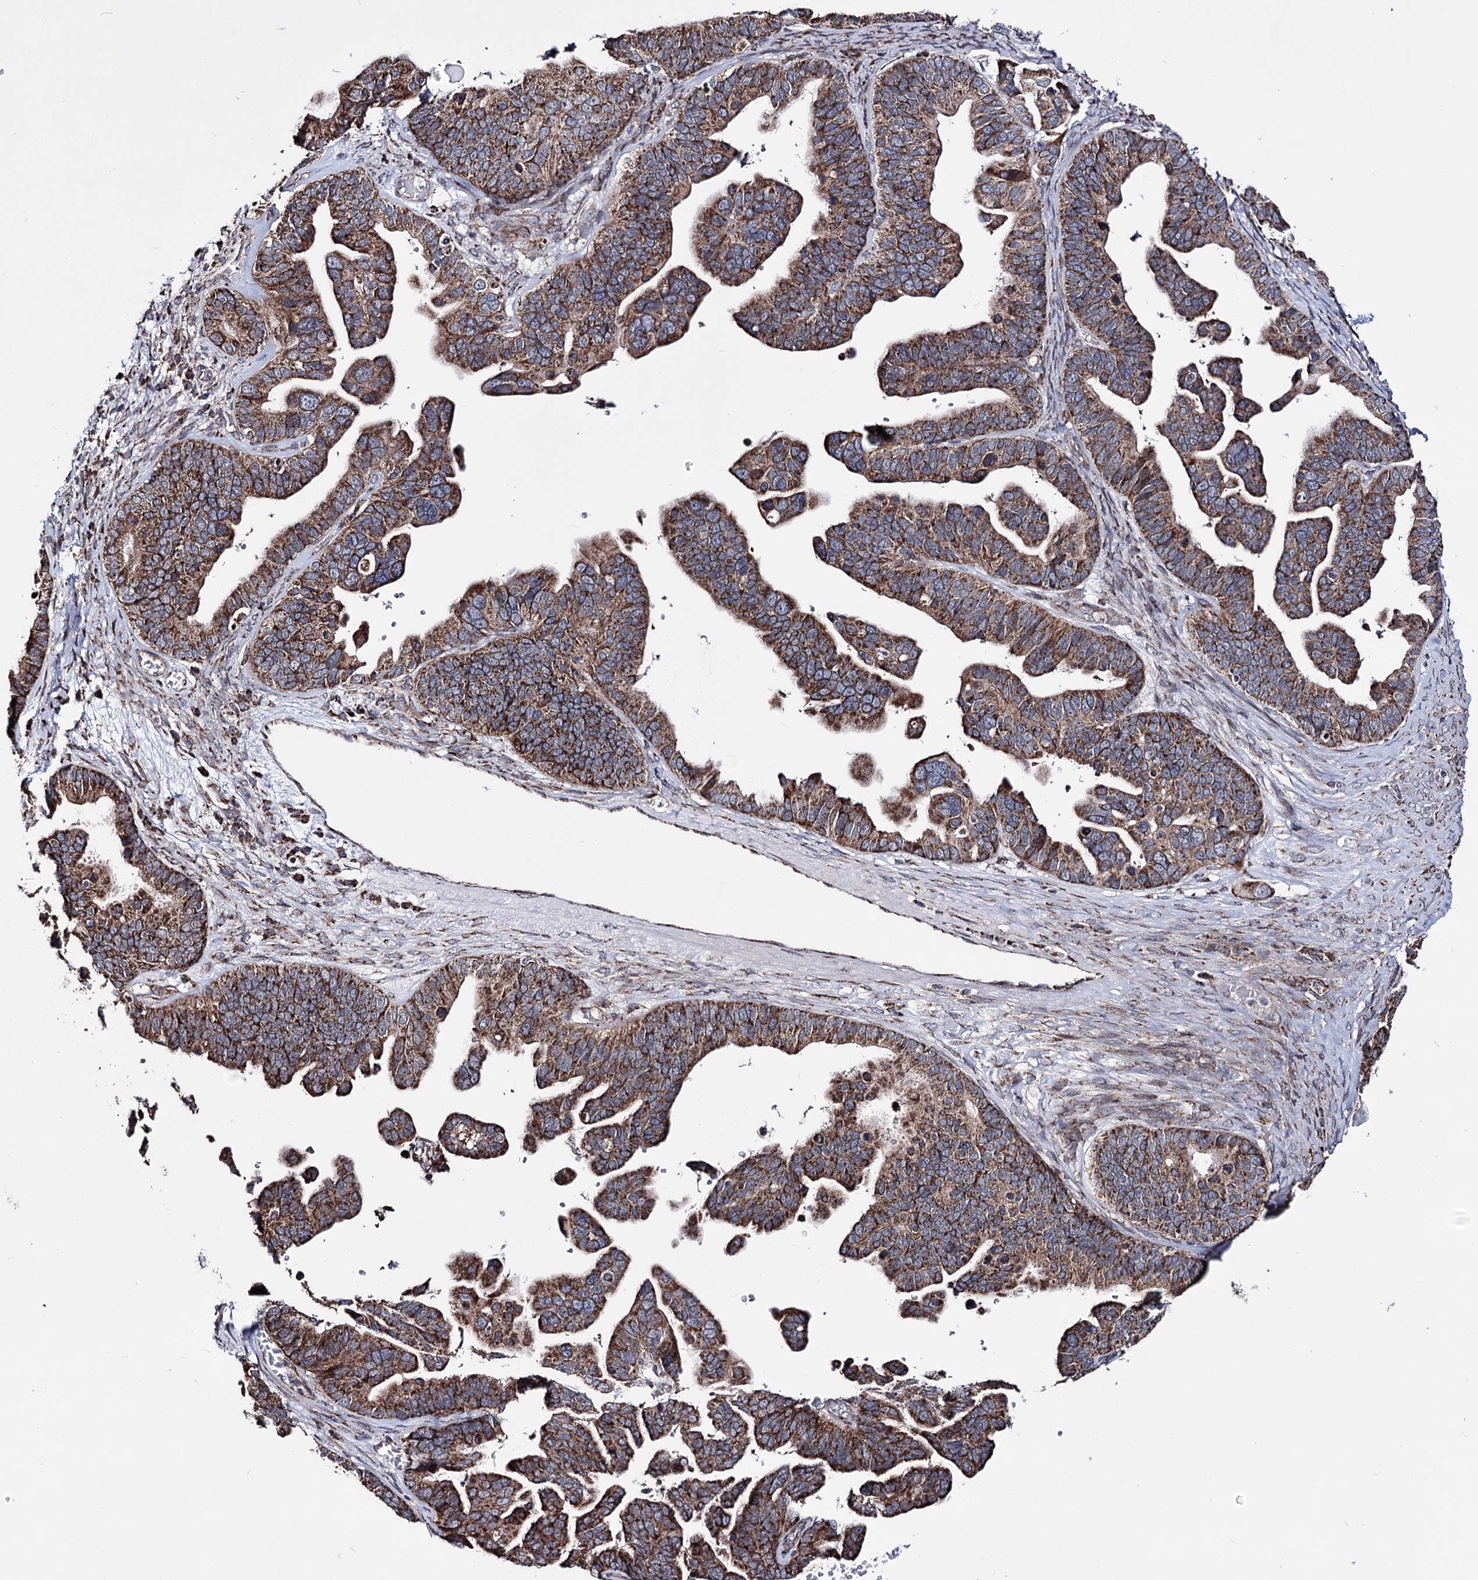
{"staining": {"intensity": "moderate", "quantity": ">75%", "location": "cytoplasmic/membranous"}, "tissue": "ovarian cancer", "cell_type": "Tumor cells", "image_type": "cancer", "snomed": [{"axis": "morphology", "description": "Cystadenocarcinoma, serous, NOS"}, {"axis": "topography", "description": "Ovary"}], "caption": "Ovarian serous cystadenocarcinoma was stained to show a protein in brown. There is medium levels of moderate cytoplasmic/membranous expression in approximately >75% of tumor cells.", "gene": "CREB3L4", "patient": {"sex": "female", "age": 56}}